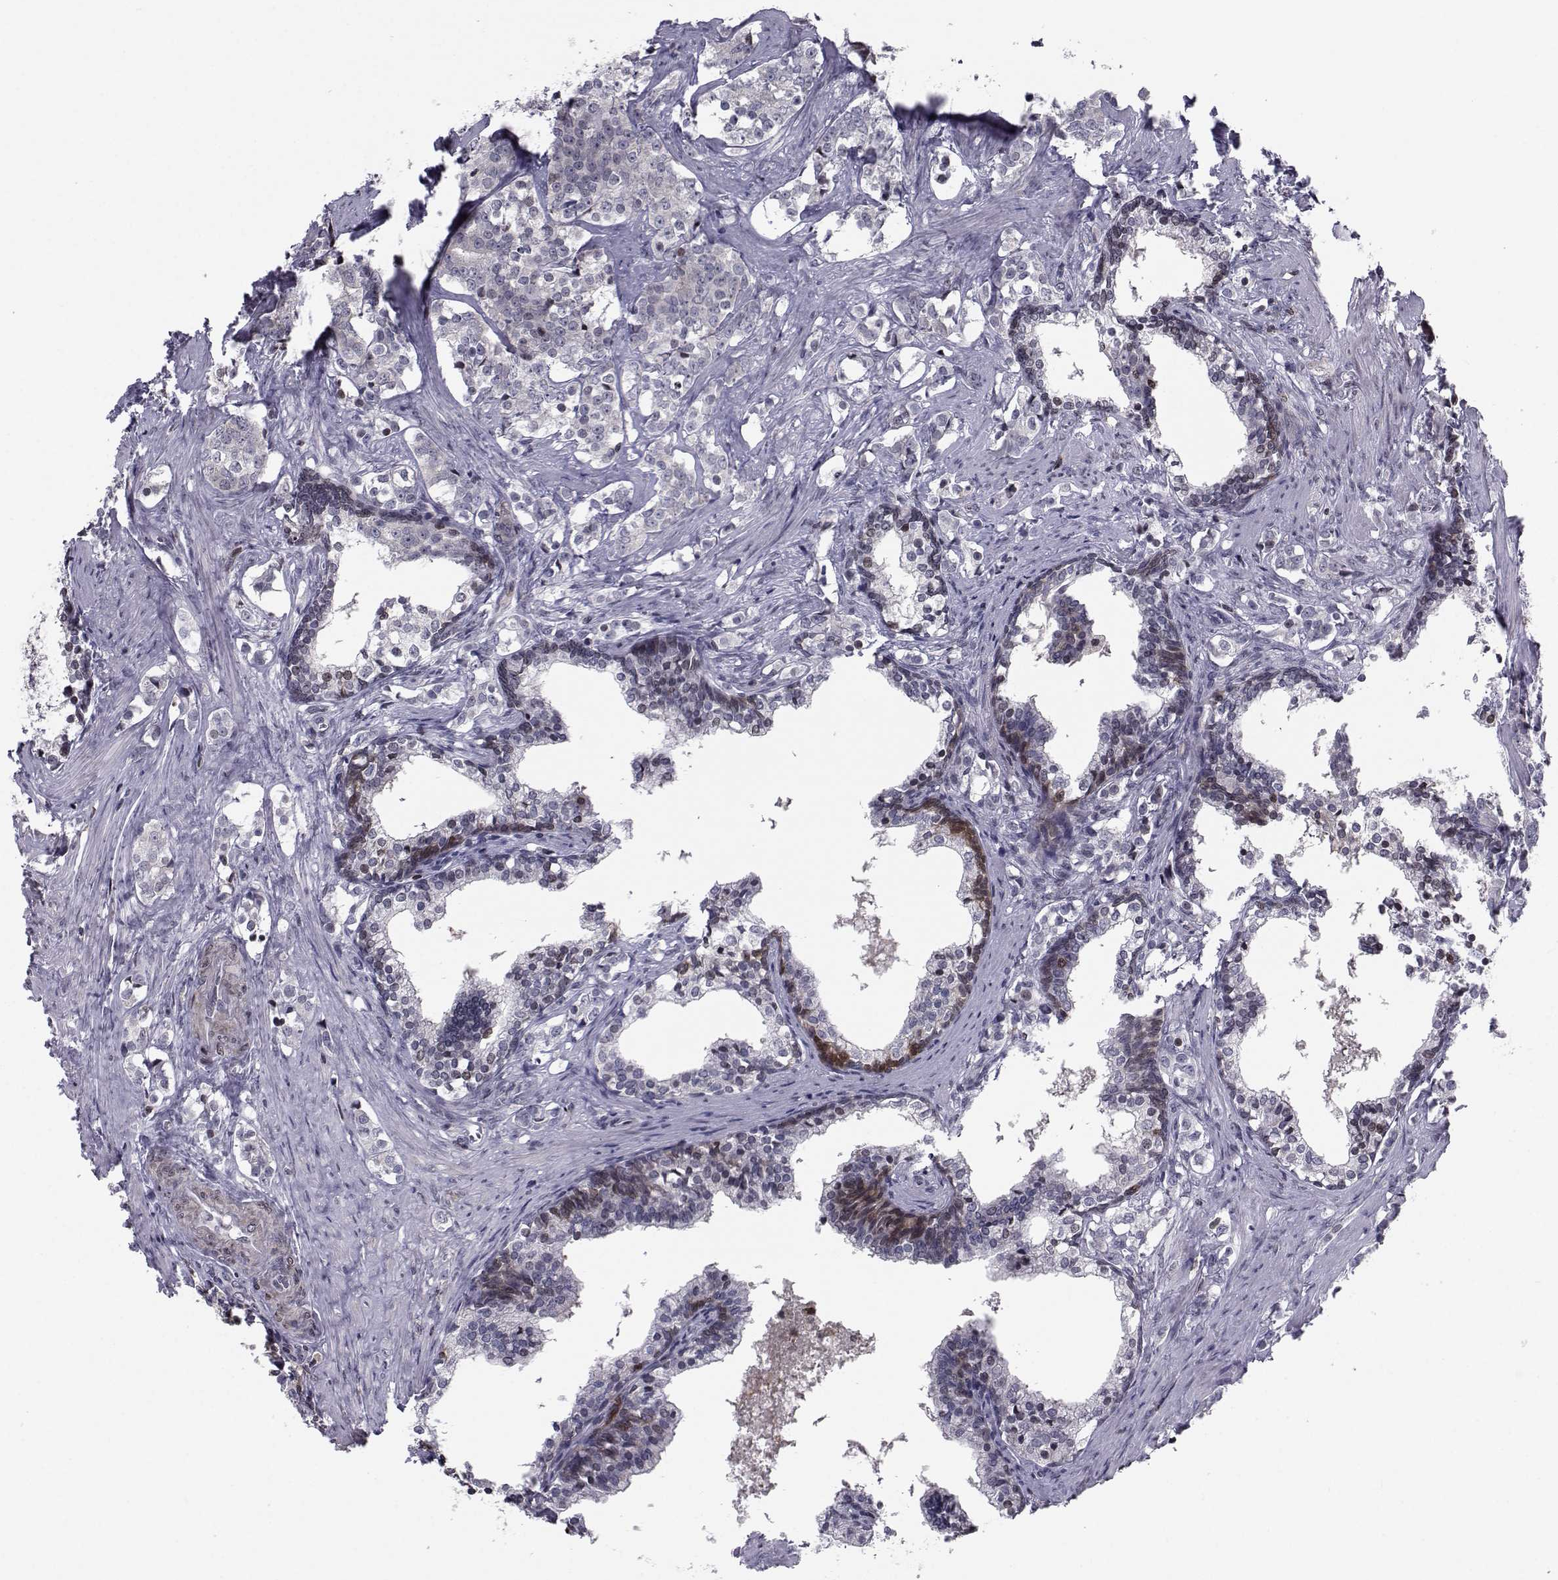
{"staining": {"intensity": "negative", "quantity": "none", "location": "none"}, "tissue": "prostate cancer", "cell_type": "Tumor cells", "image_type": "cancer", "snomed": [{"axis": "morphology", "description": "Adenocarcinoma, NOS"}, {"axis": "topography", "description": "Prostate and seminal vesicle, NOS"}], "caption": "An immunohistochemistry micrograph of prostate cancer (adenocarcinoma) is shown. There is no staining in tumor cells of prostate cancer (adenocarcinoma).", "gene": "PCP4L1", "patient": {"sex": "male", "age": 63}}